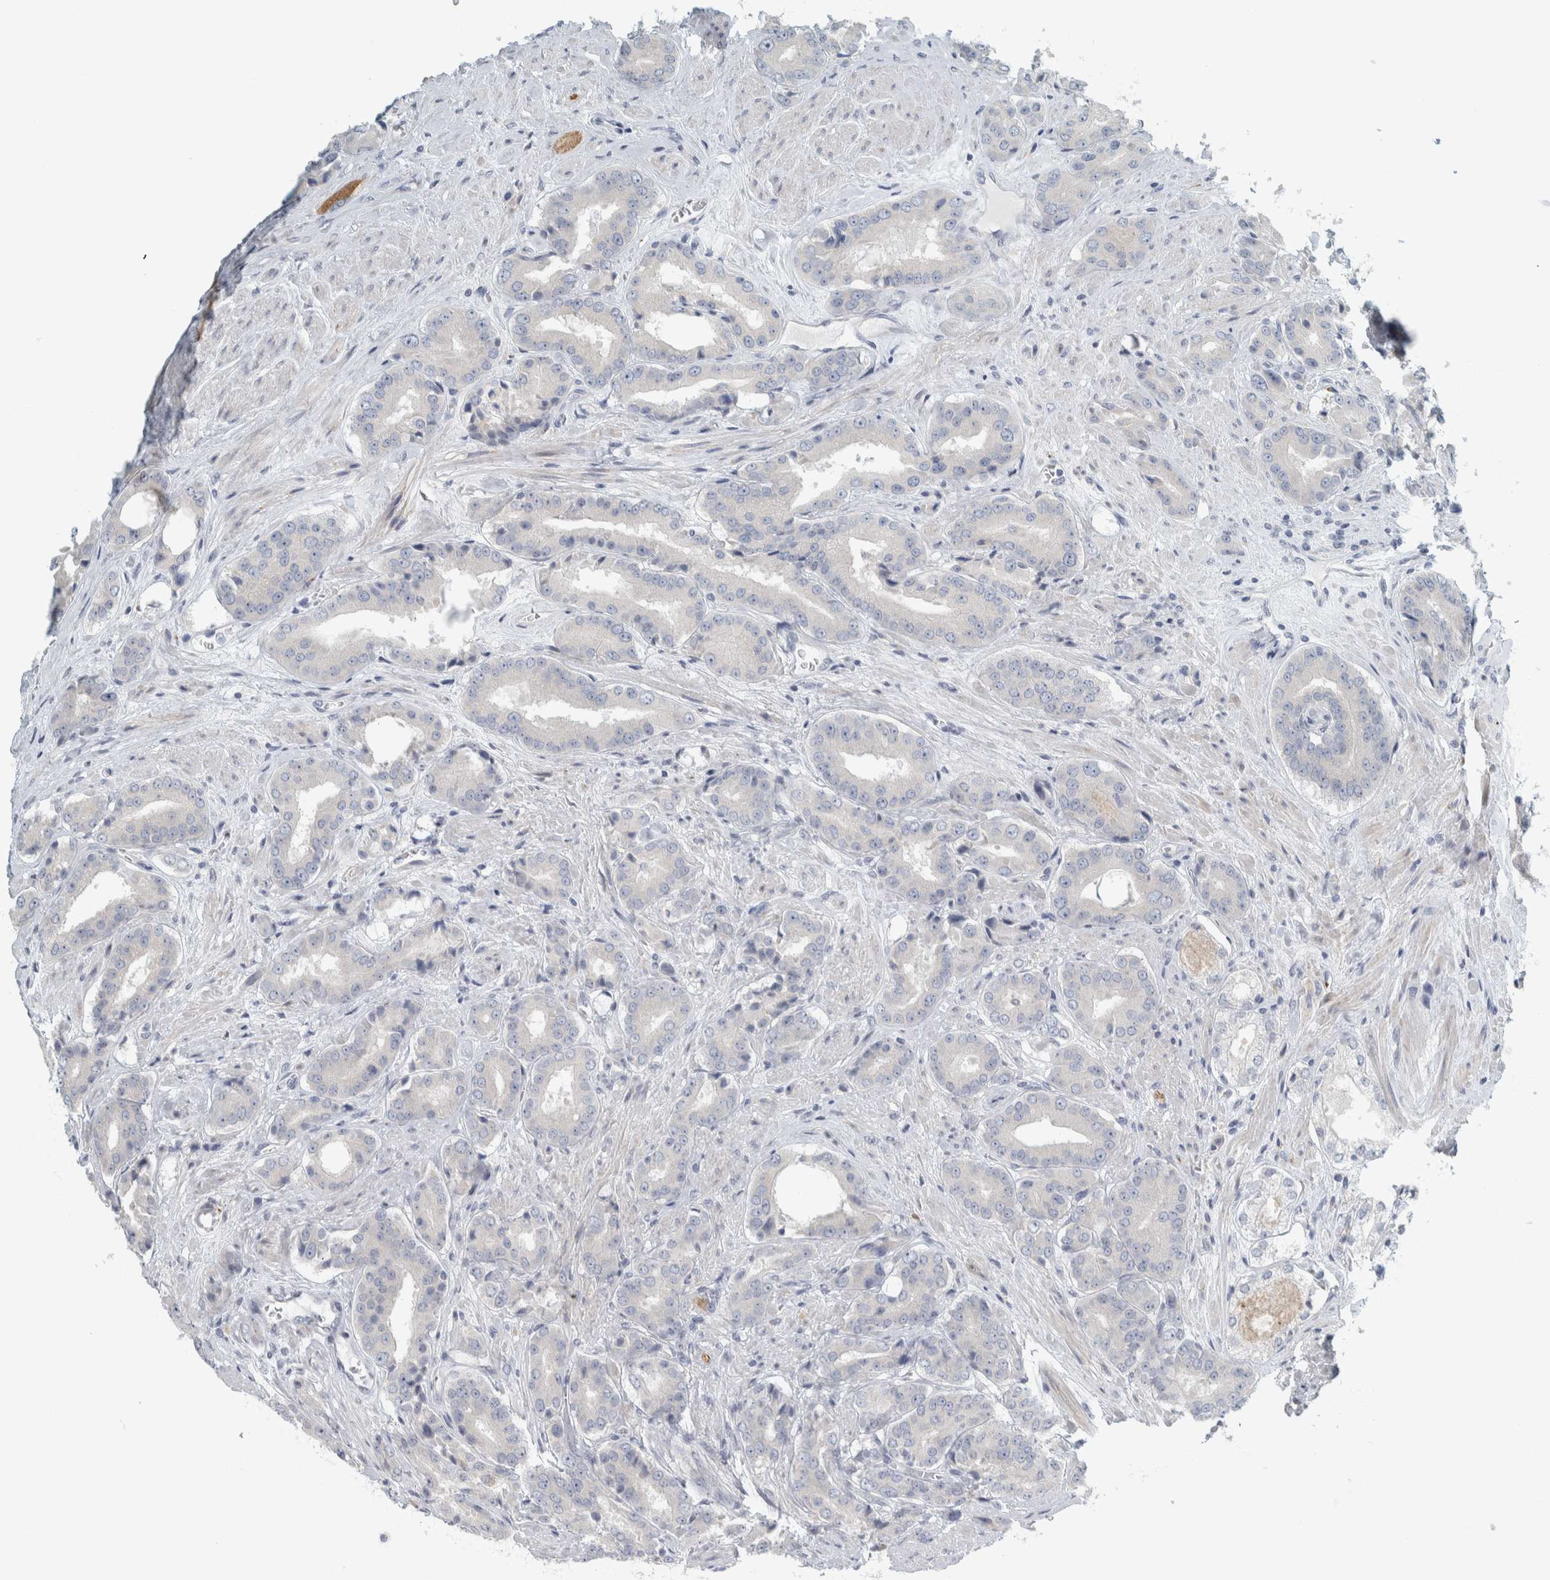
{"staining": {"intensity": "negative", "quantity": "none", "location": "none"}, "tissue": "prostate cancer", "cell_type": "Tumor cells", "image_type": "cancer", "snomed": [{"axis": "morphology", "description": "Adenocarcinoma, High grade"}, {"axis": "topography", "description": "Prostate"}], "caption": "DAB (3,3'-diaminobenzidine) immunohistochemical staining of human high-grade adenocarcinoma (prostate) displays no significant expression in tumor cells.", "gene": "HGS", "patient": {"sex": "male", "age": 71}}